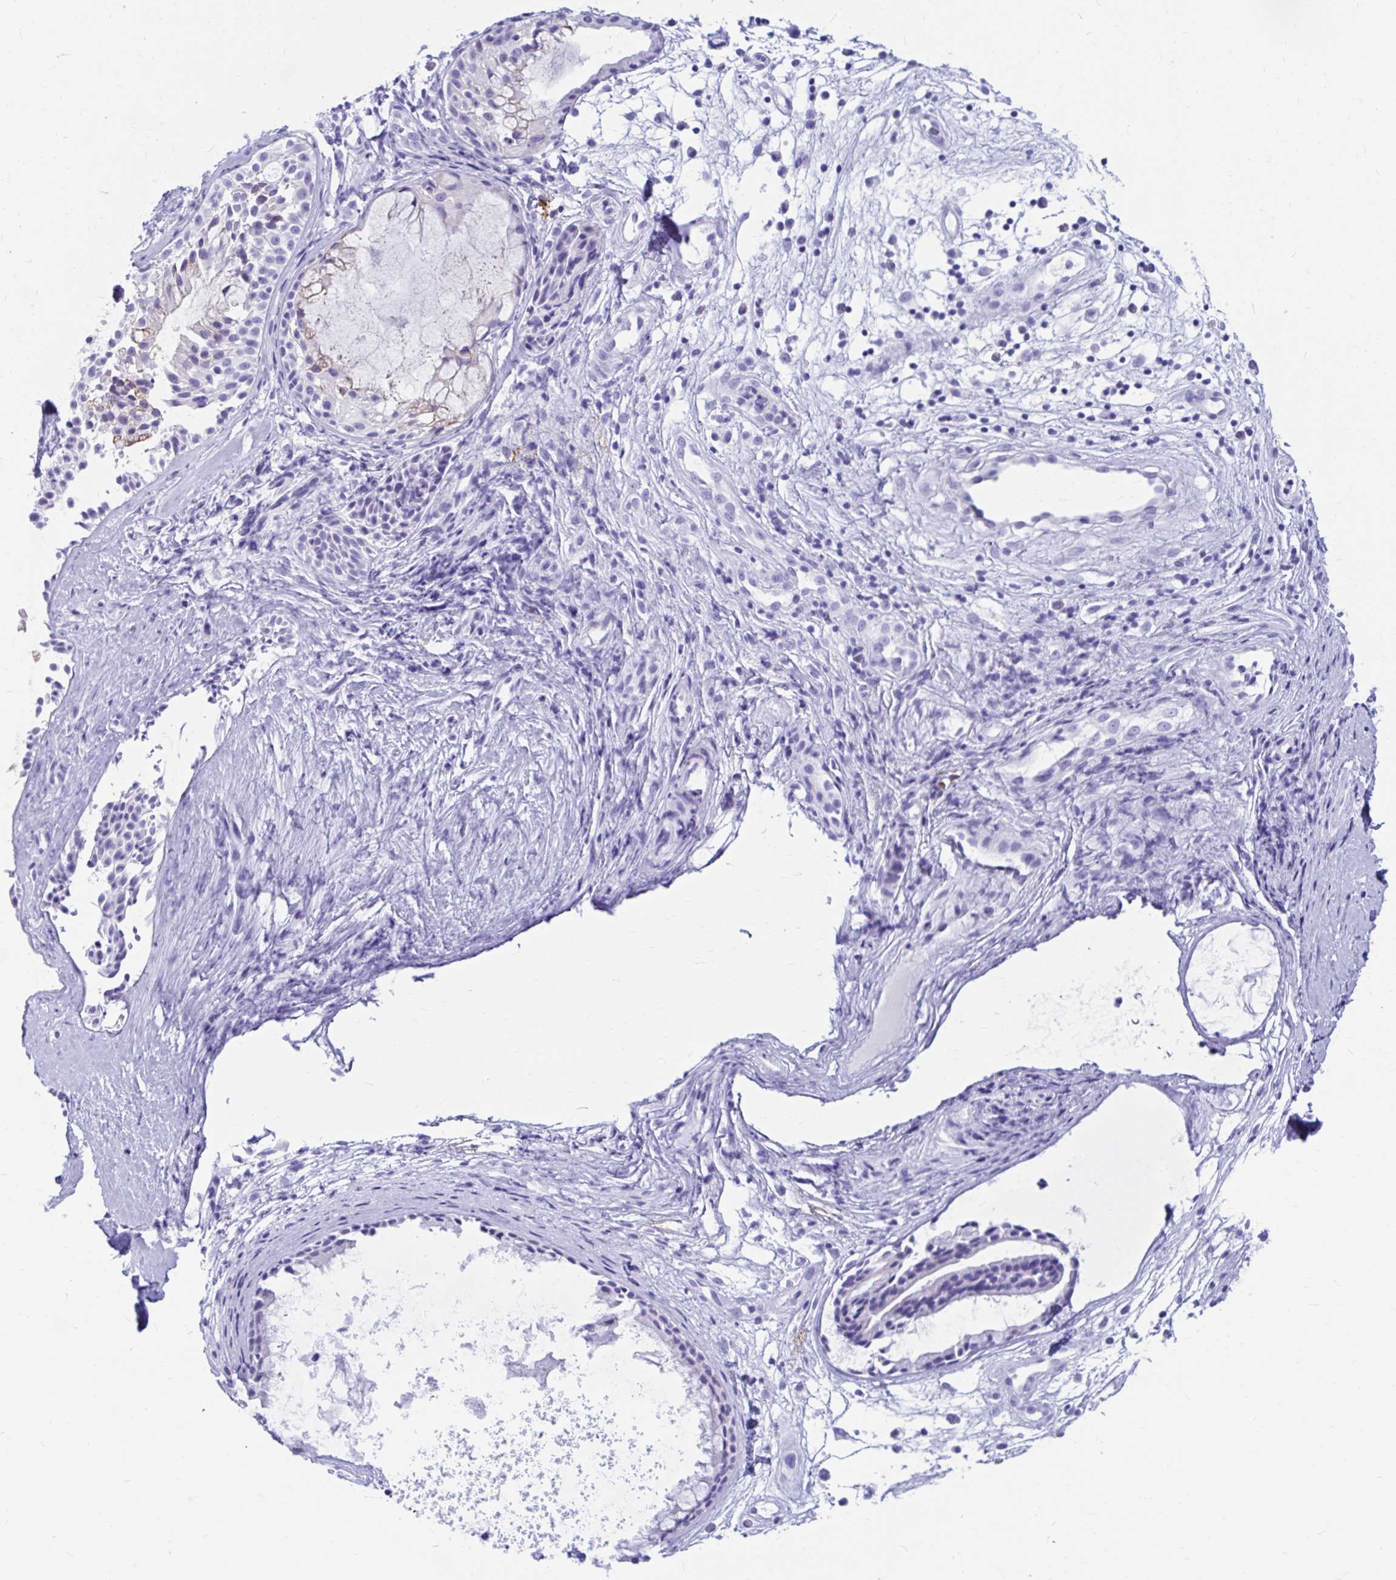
{"staining": {"intensity": "negative", "quantity": "none", "location": "none"}, "tissue": "nasopharynx", "cell_type": "Respiratory epithelial cells", "image_type": "normal", "snomed": [{"axis": "morphology", "description": "Normal tissue, NOS"}, {"axis": "topography", "description": "Nasopharynx"}], "caption": "This is an IHC micrograph of unremarkable human nasopharynx. There is no positivity in respiratory epithelial cells.", "gene": "NSG2", "patient": {"sex": "male", "age": 56}}